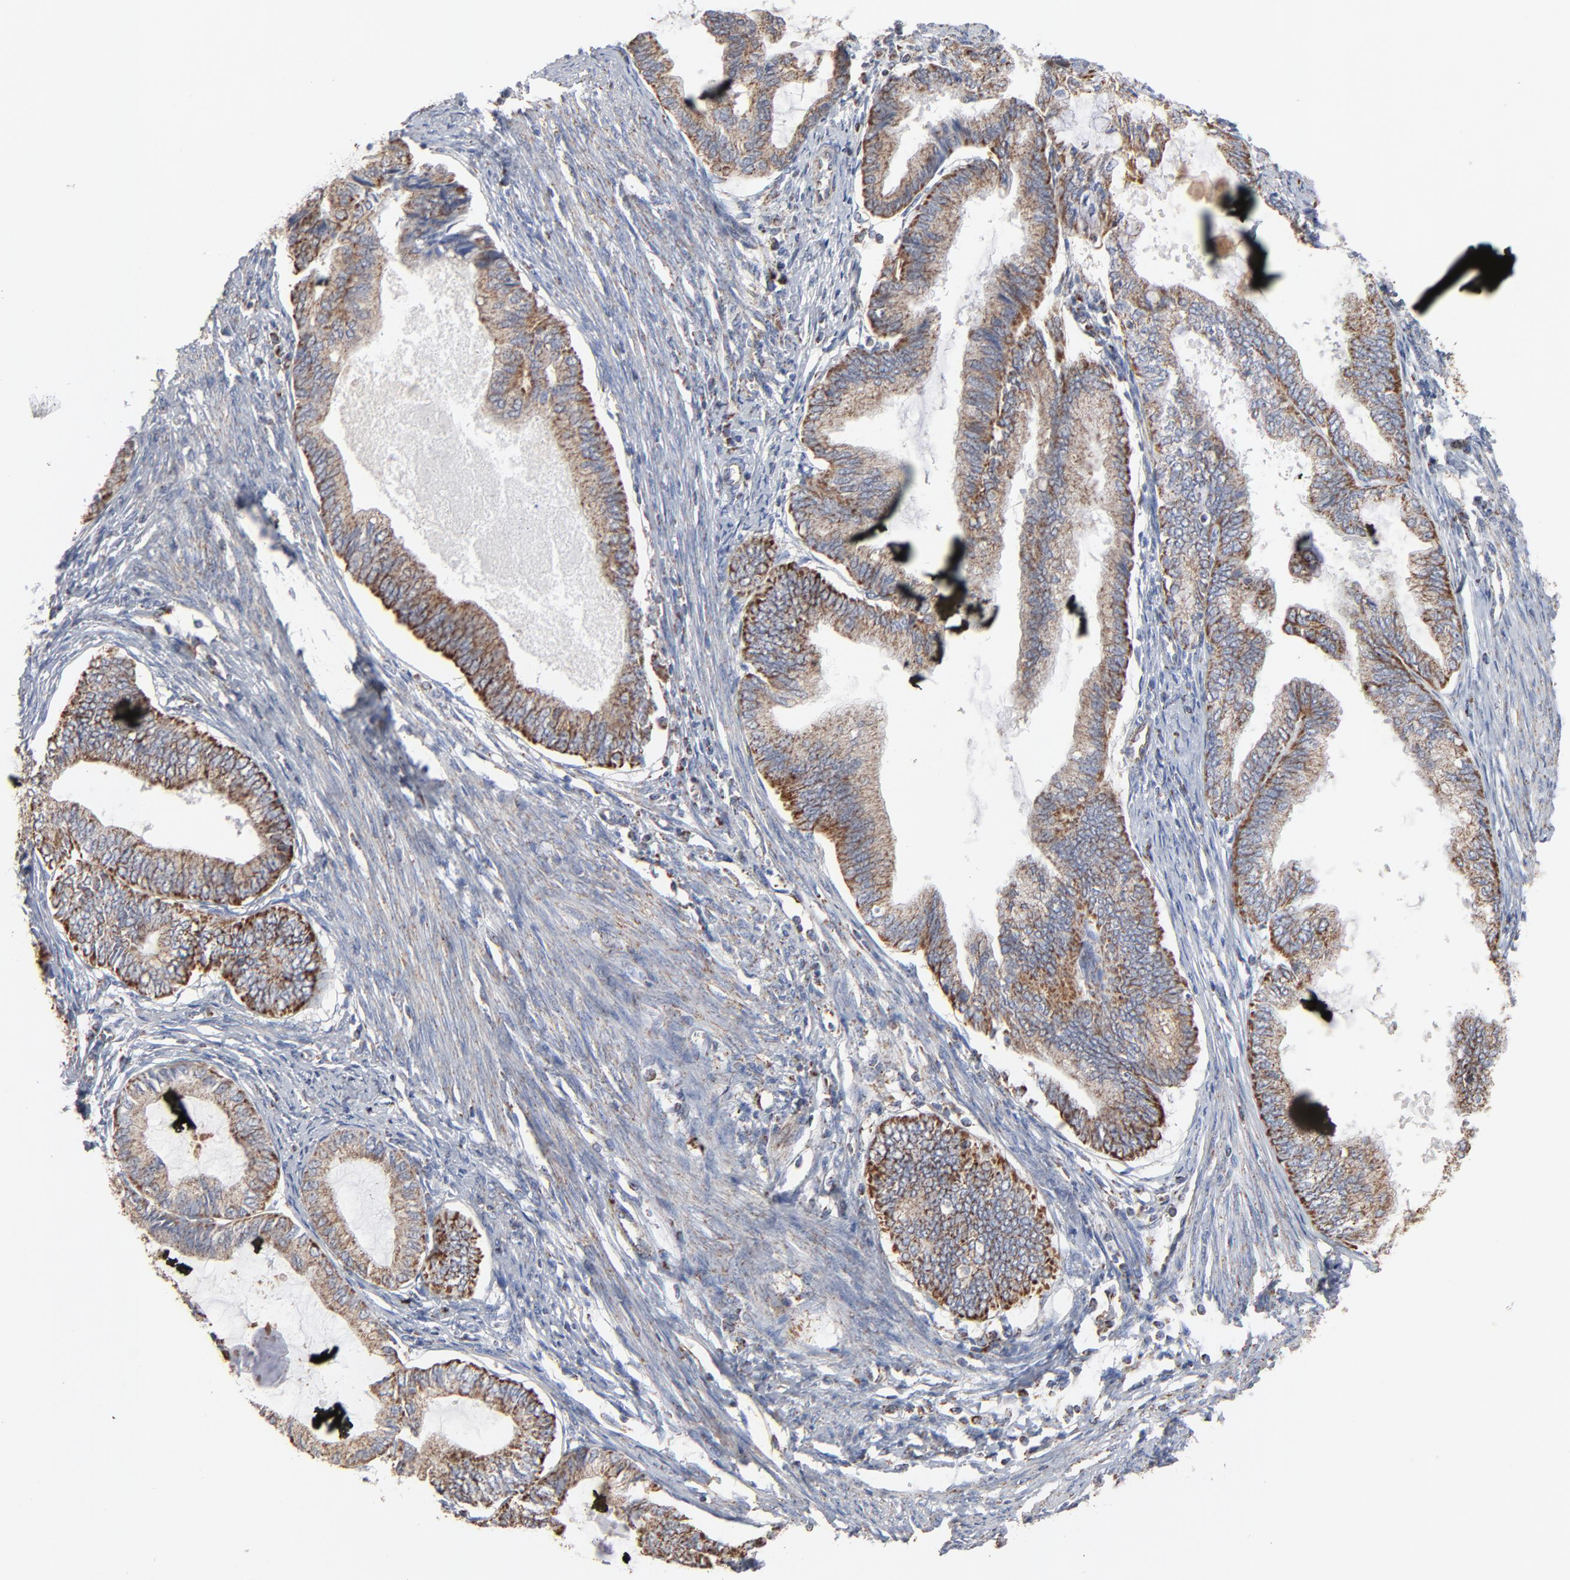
{"staining": {"intensity": "strong", "quantity": ">75%", "location": "cytoplasmic/membranous"}, "tissue": "endometrial cancer", "cell_type": "Tumor cells", "image_type": "cancer", "snomed": [{"axis": "morphology", "description": "Adenocarcinoma, NOS"}, {"axis": "topography", "description": "Endometrium"}], "caption": "Immunohistochemistry of human endometrial cancer exhibits high levels of strong cytoplasmic/membranous positivity in approximately >75% of tumor cells.", "gene": "UQCRC1", "patient": {"sex": "female", "age": 86}}